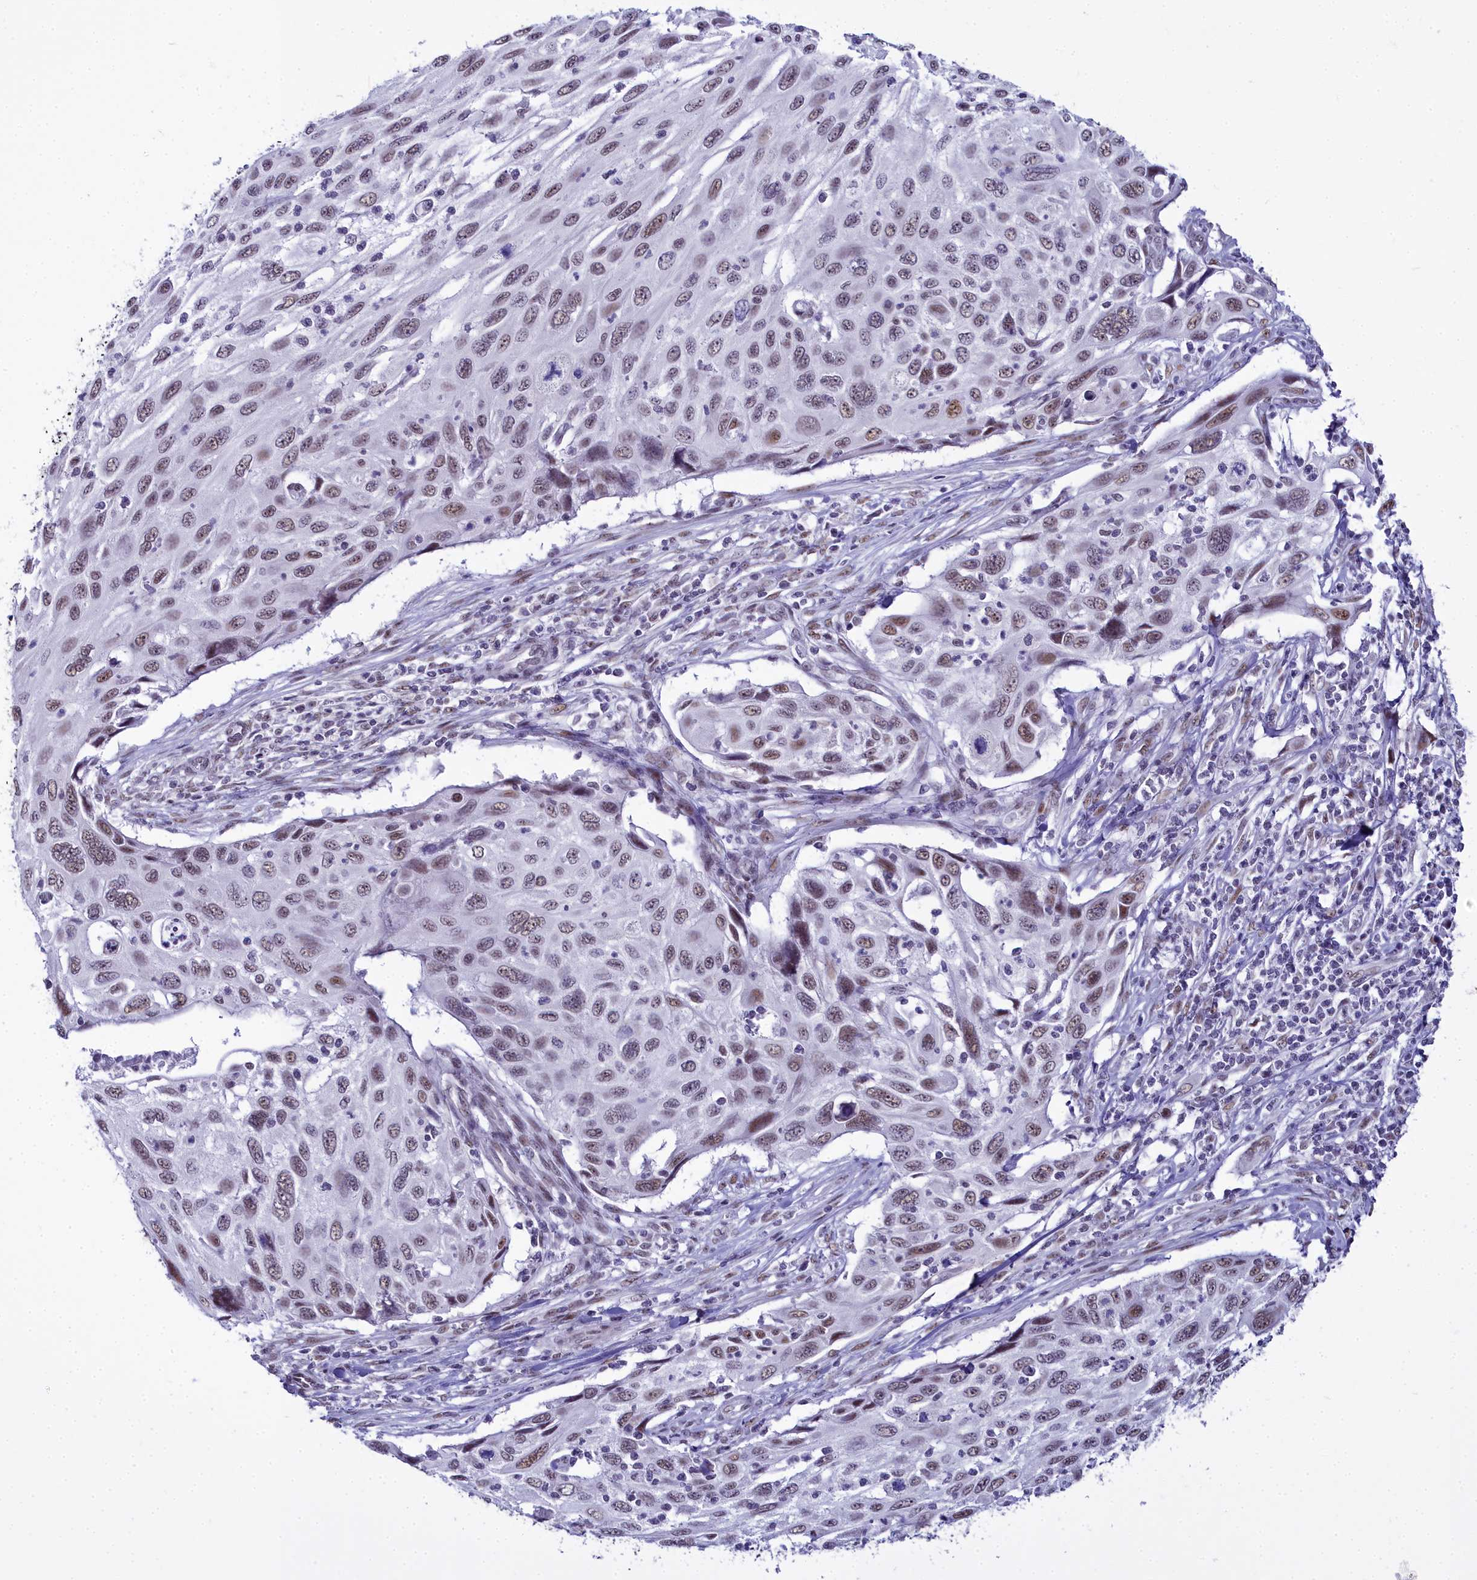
{"staining": {"intensity": "moderate", "quantity": ">75%", "location": "nuclear"}, "tissue": "cervical cancer", "cell_type": "Tumor cells", "image_type": "cancer", "snomed": [{"axis": "morphology", "description": "Squamous cell carcinoma, NOS"}, {"axis": "topography", "description": "Cervix"}], "caption": "Immunohistochemistry (IHC) image of neoplastic tissue: human cervical cancer stained using immunohistochemistry (IHC) displays medium levels of moderate protein expression localized specifically in the nuclear of tumor cells, appearing as a nuclear brown color.", "gene": "RBM12", "patient": {"sex": "female", "age": 70}}